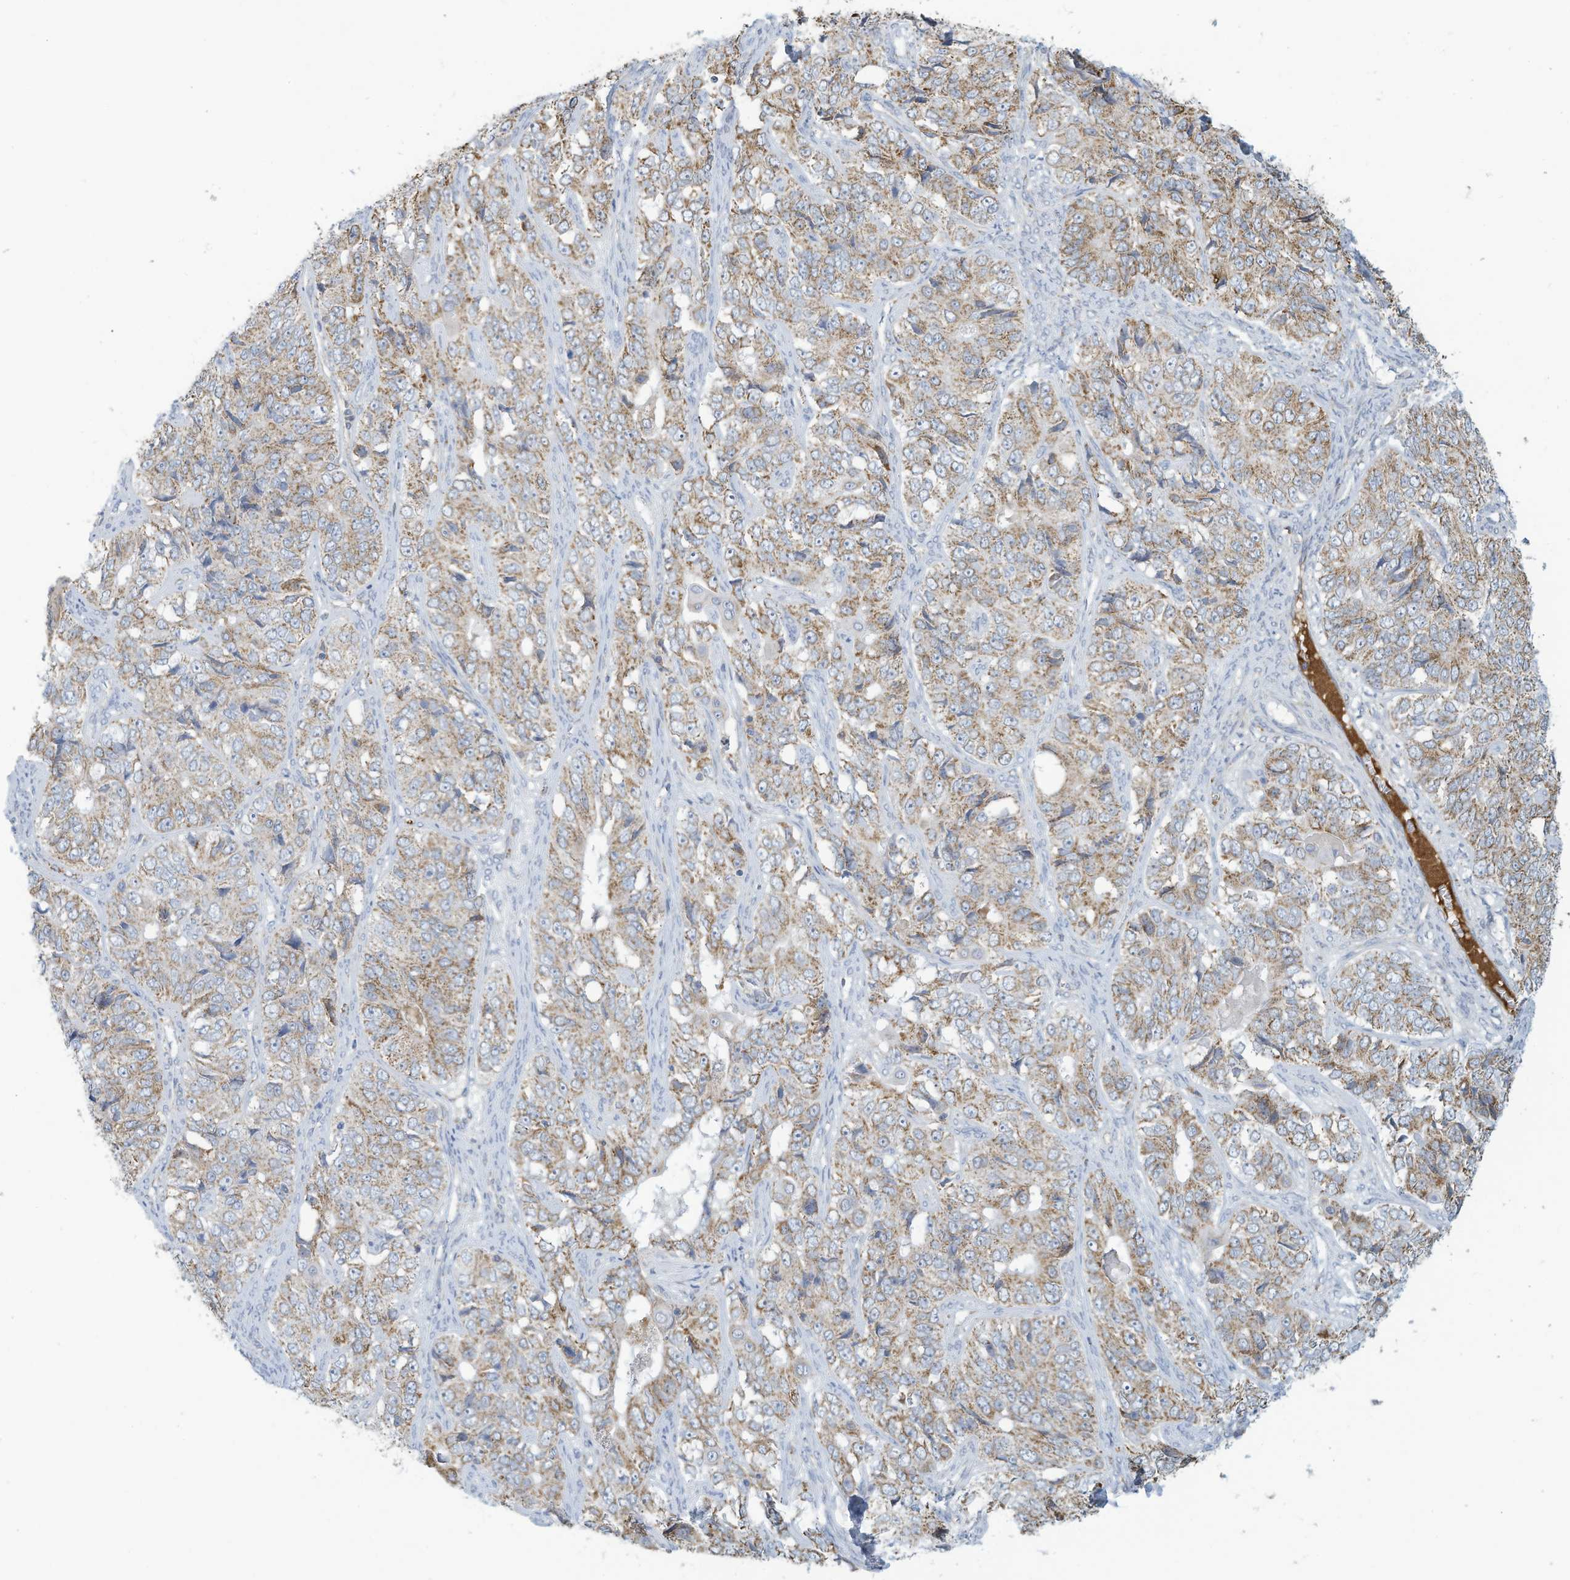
{"staining": {"intensity": "moderate", "quantity": "25%-75%", "location": "cytoplasmic/membranous"}, "tissue": "ovarian cancer", "cell_type": "Tumor cells", "image_type": "cancer", "snomed": [{"axis": "morphology", "description": "Carcinoma, endometroid"}, {"axis": "topography", "description": "Ovary"}], "caption": "A photomicrograph of endometroid carcinoma (ovarian) stained for a protein reveals moderate cytoplasmic/membranous brown staining in tumor cells.", "gene": "NLN", "patient": {"sex": "female", "age": 51}}